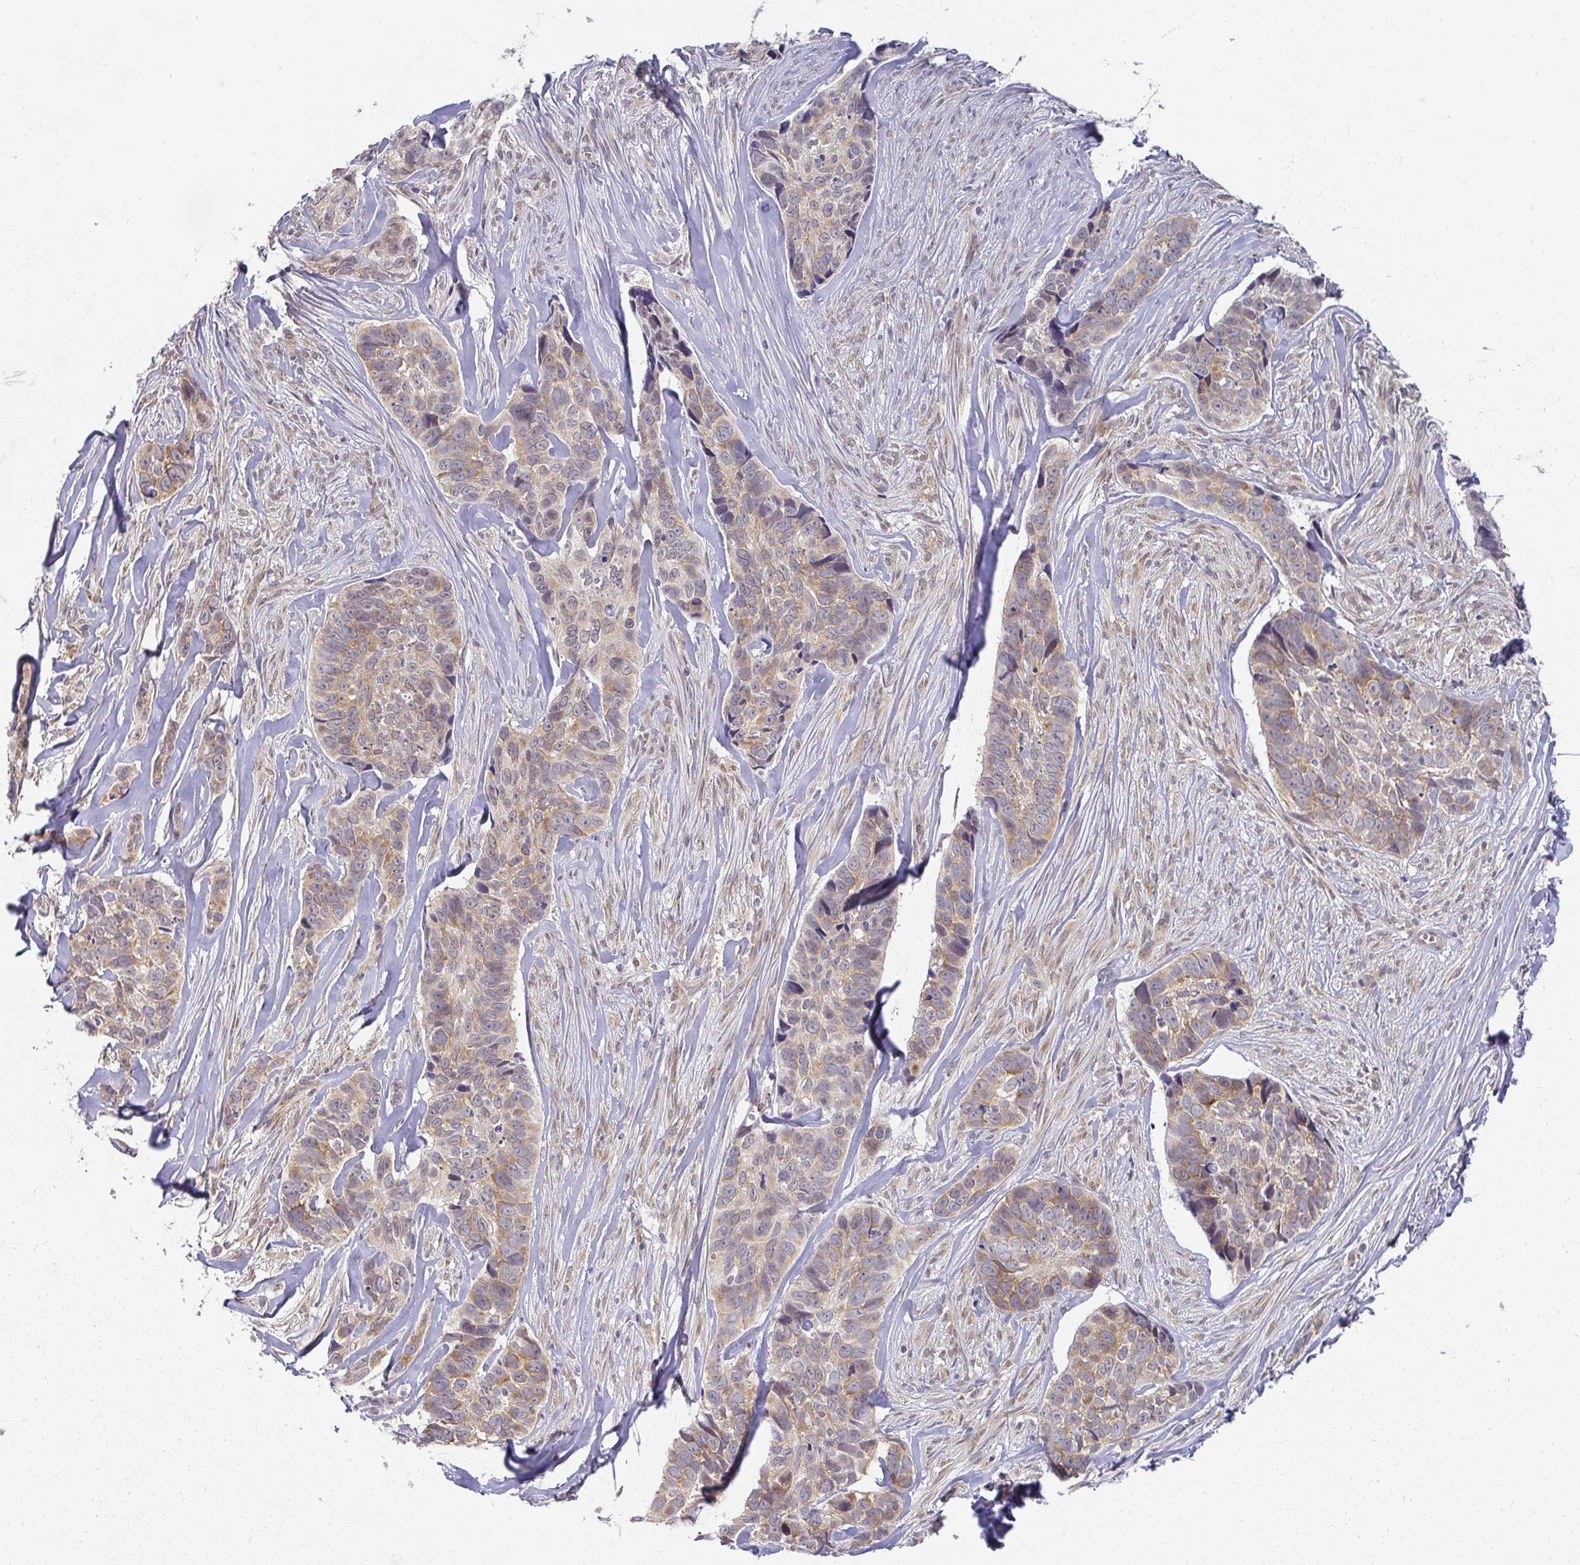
{"staining": {"intensity": "moderate", "quantity": "<25%", "location": "cytoplasmic/membranous"}, "tissue": "skin cancer", "cell_type": "Tumor cells", "image_type": "cancer", "snomed": [{"axis": "morphology", "description": "Basal cell carcinoma"}, {"axis": "topography", "description": "Skin"}], "caption": "The photomicrograph demonstrates immunohistochemical staining of skin cancer (basal cell carcinoma). There is moderate cytoplasmic/membranous staining is identified in approximately <25% of tumor cells. (Stains: DAB in brown, nuclei in blue, Microscopy: brightfield microscopy at high magnification).", "gene": "SYNCRIP", "patient": {"sex": "female", "age": 82}}